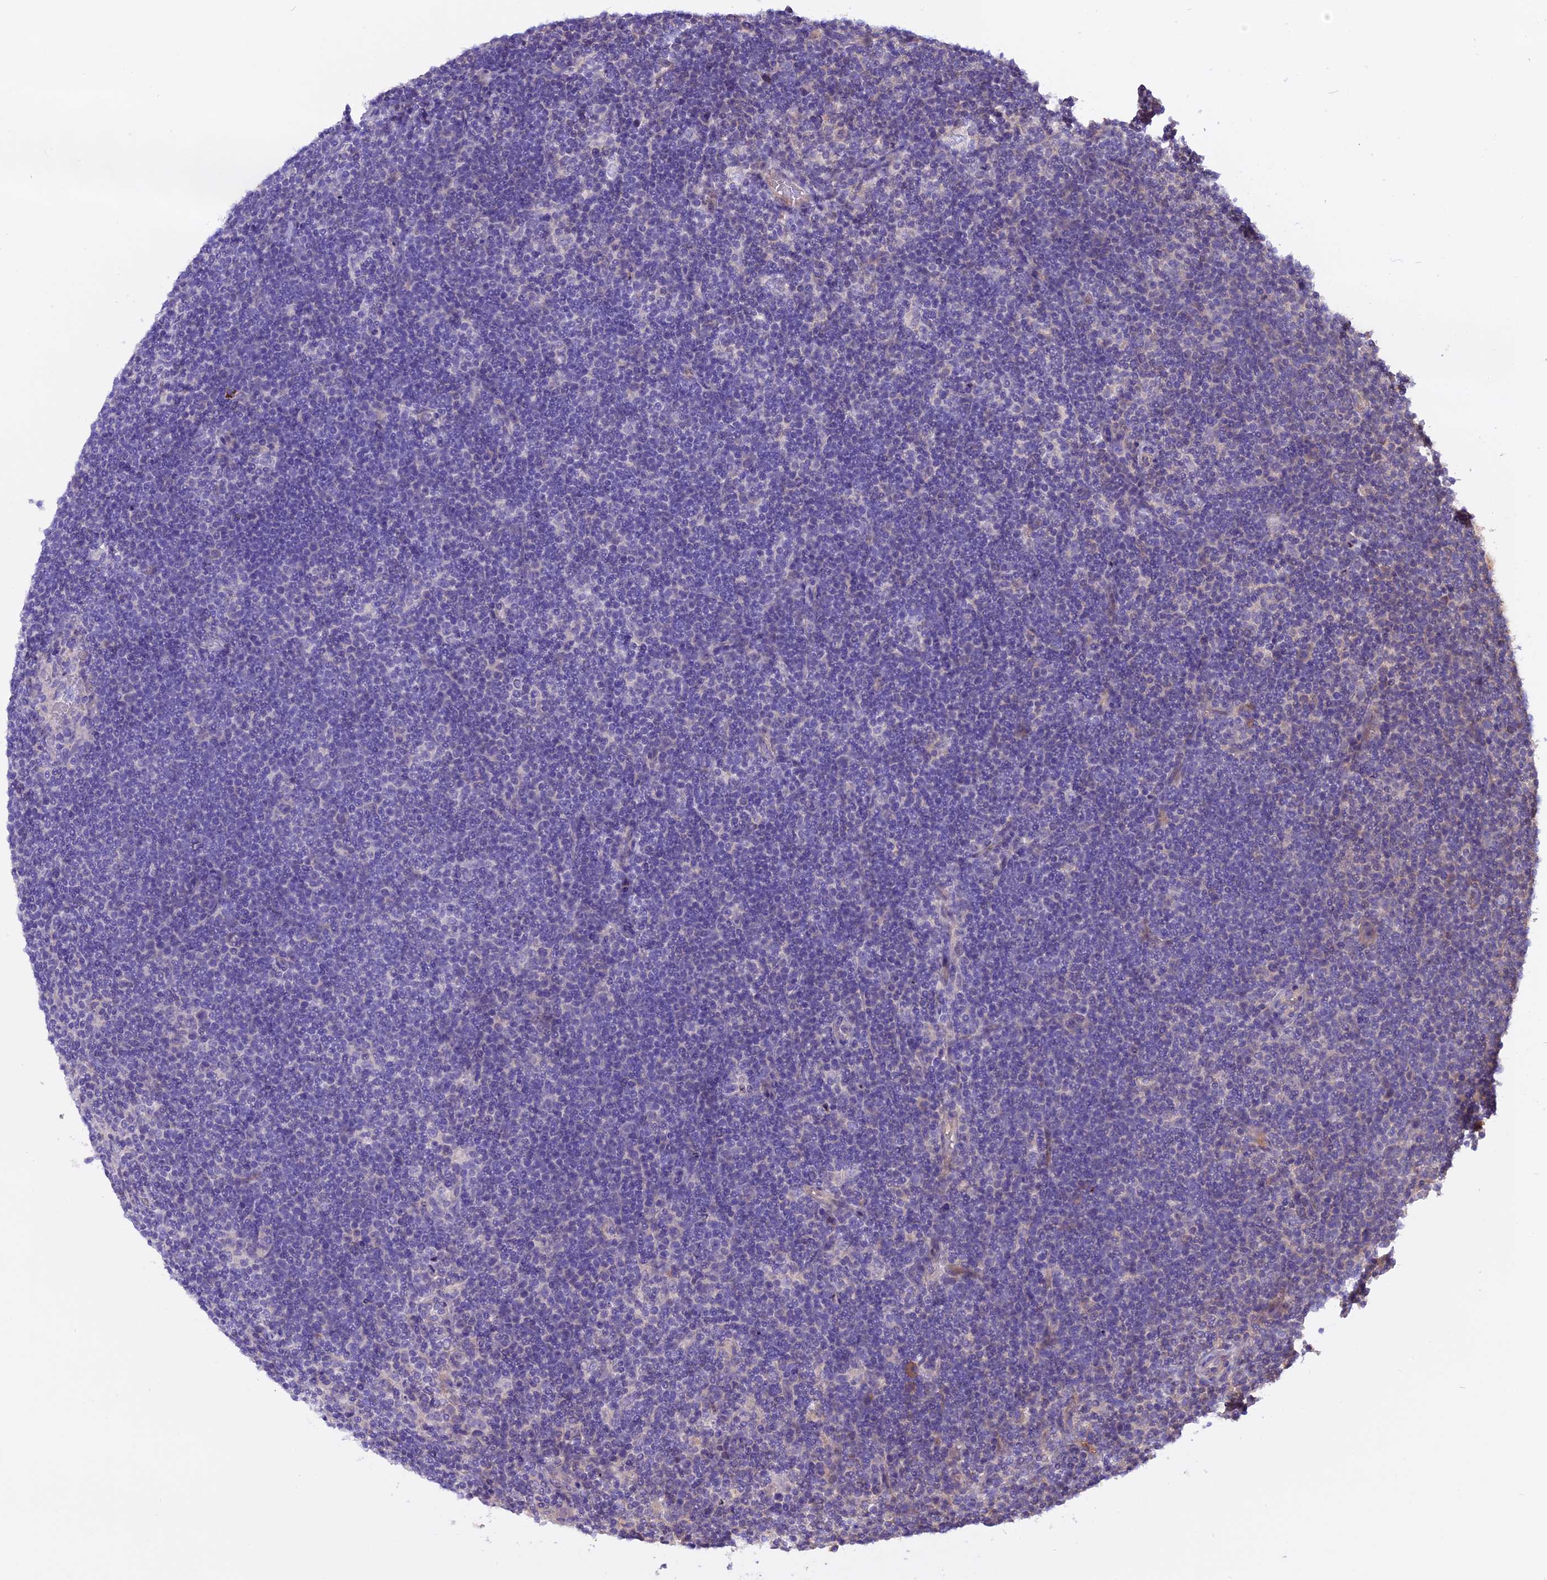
{"staining": {"intensity": "negative", "quantity": "none", "location": "none"}, "tissue": "lymphoma", "cell_type": "Tumor cells", "image_type": "cancer", "snomed": [{"axis": "morphology", "description": "Hodgkin's disease, NOS"}, {"axis": "topography", "description": "Lymph node"}], "caption": "The histopathology image reveals no significant positivity in tumor cells of Hodgkin's disease.", "gene": "ANO3", "patient": {"sex": "female", "age": 57}}